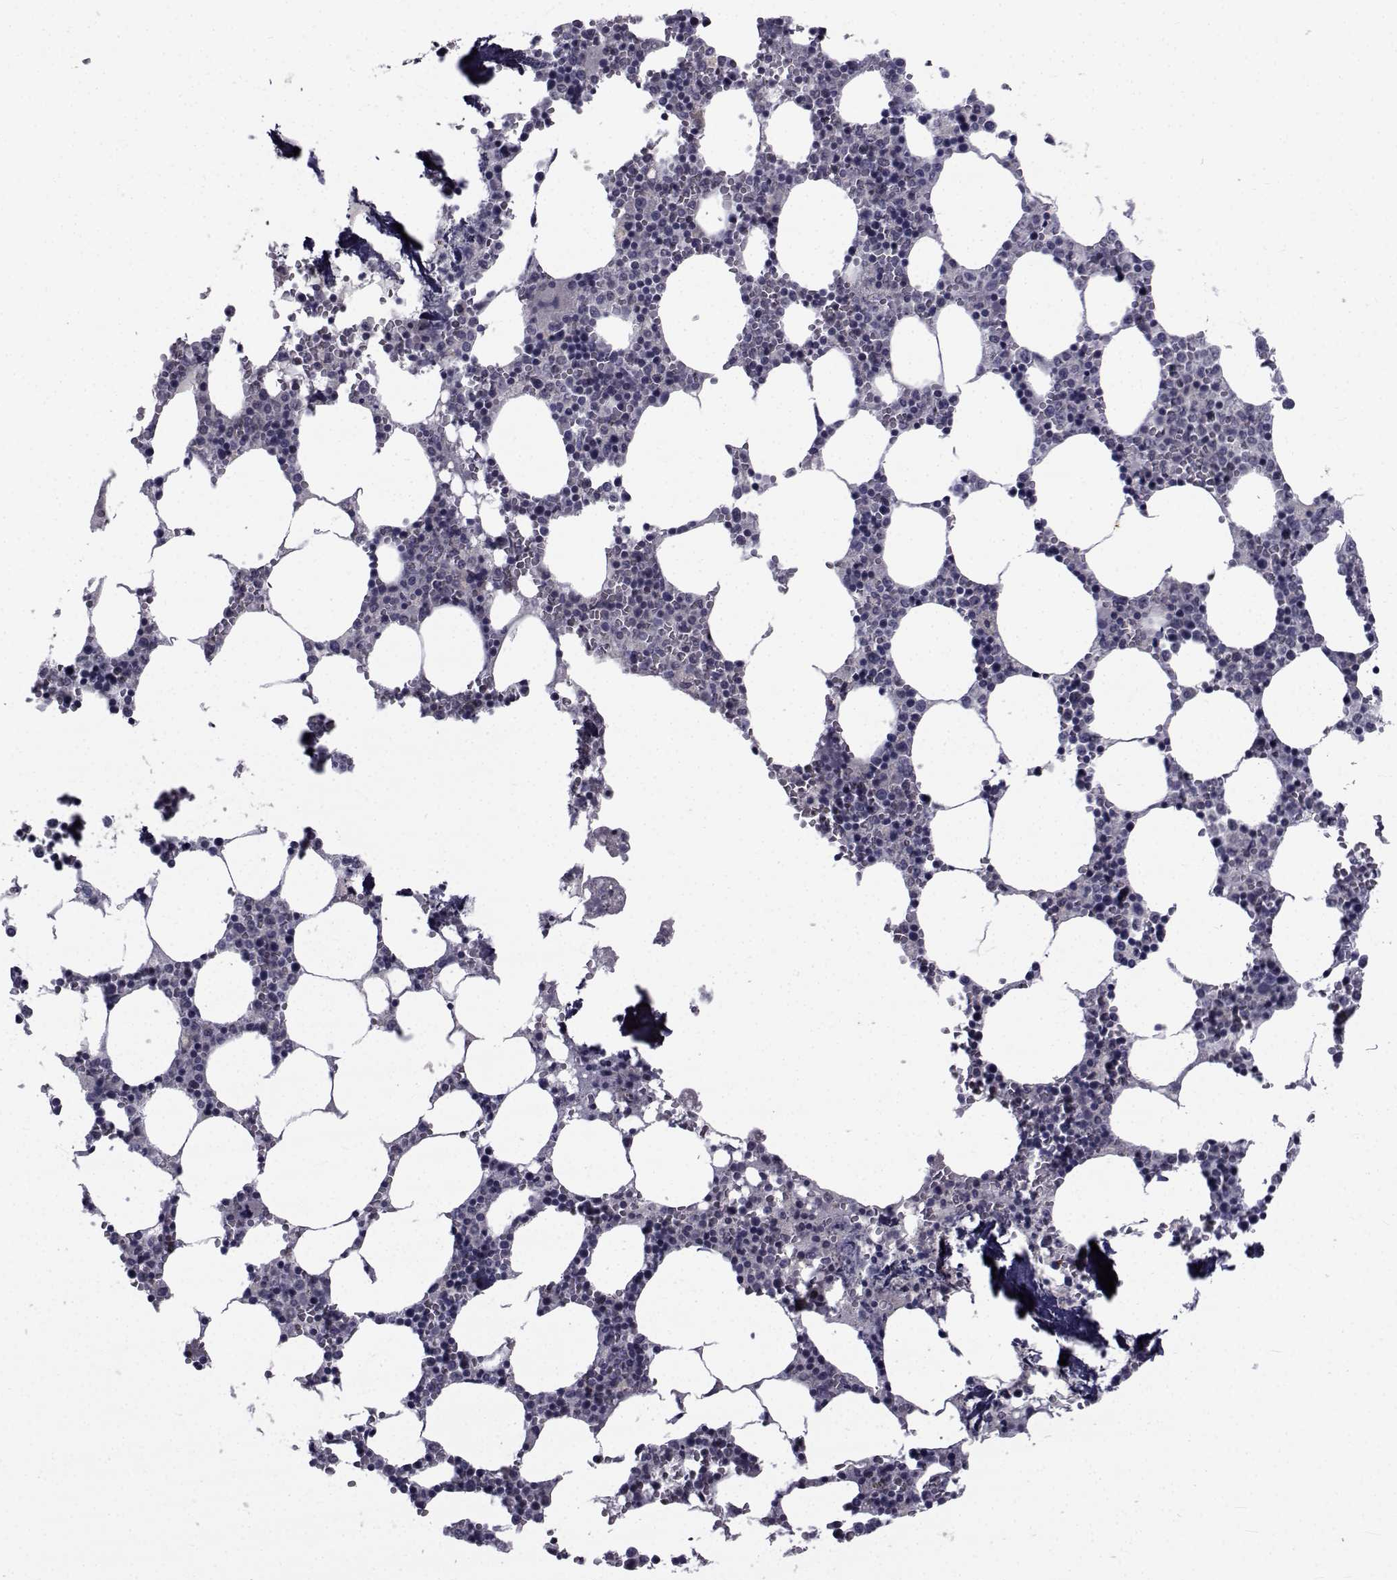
{"staining": {"intensity": "negative", "quantity": "none", "location": "none"}, "tissue": "bone marrow", "cell_type": "Hematopoietic cells", "image_type": "normal", "snomed": [{"axis": "morphology", "description": "Normal tissue, NOS"}, {"axis": "topography", "description": "Bone marrow"}], "caption": "This histopathology image is of benign bone marrow stained with immunohistochemistry (IHC) to label a protein in brown with the nuclei are counter-stained blue. There is no expression in hematopoietic cells. (DAB (3,3'-diaminobenzidine) IHC with hematoxylin counter stain).", "gene": "PAX2", "patient": {"sex": "female", "age": 64}}